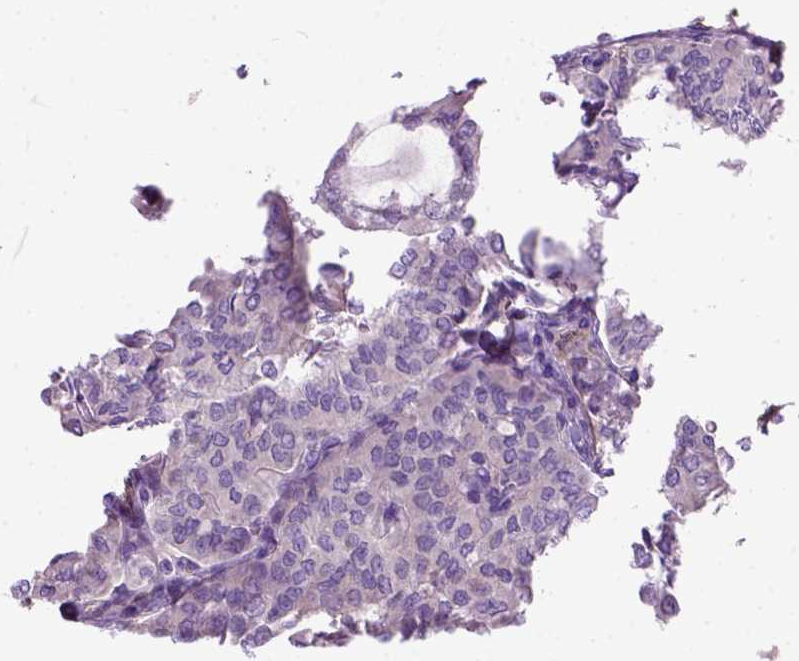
{"staining": {"intensity": "negative", "quantity": "none", "location": "none"}, "tissue": "thyroid cancer", "cell_type": "Tumor cells", "image_type": "cancer", "snomed": [{"axis": "morphology", "description": "Papillary adenocarcinoma, NOS"}, {"axis": "topography", "description": "Thyroid gland"}], "caption": "DAB immunohistochemical staining of human thyroid cancer displays no significant positivity in tumor cells.", "gene": "SEMA4F", "patient": {"sex": "male", "age": 20}}